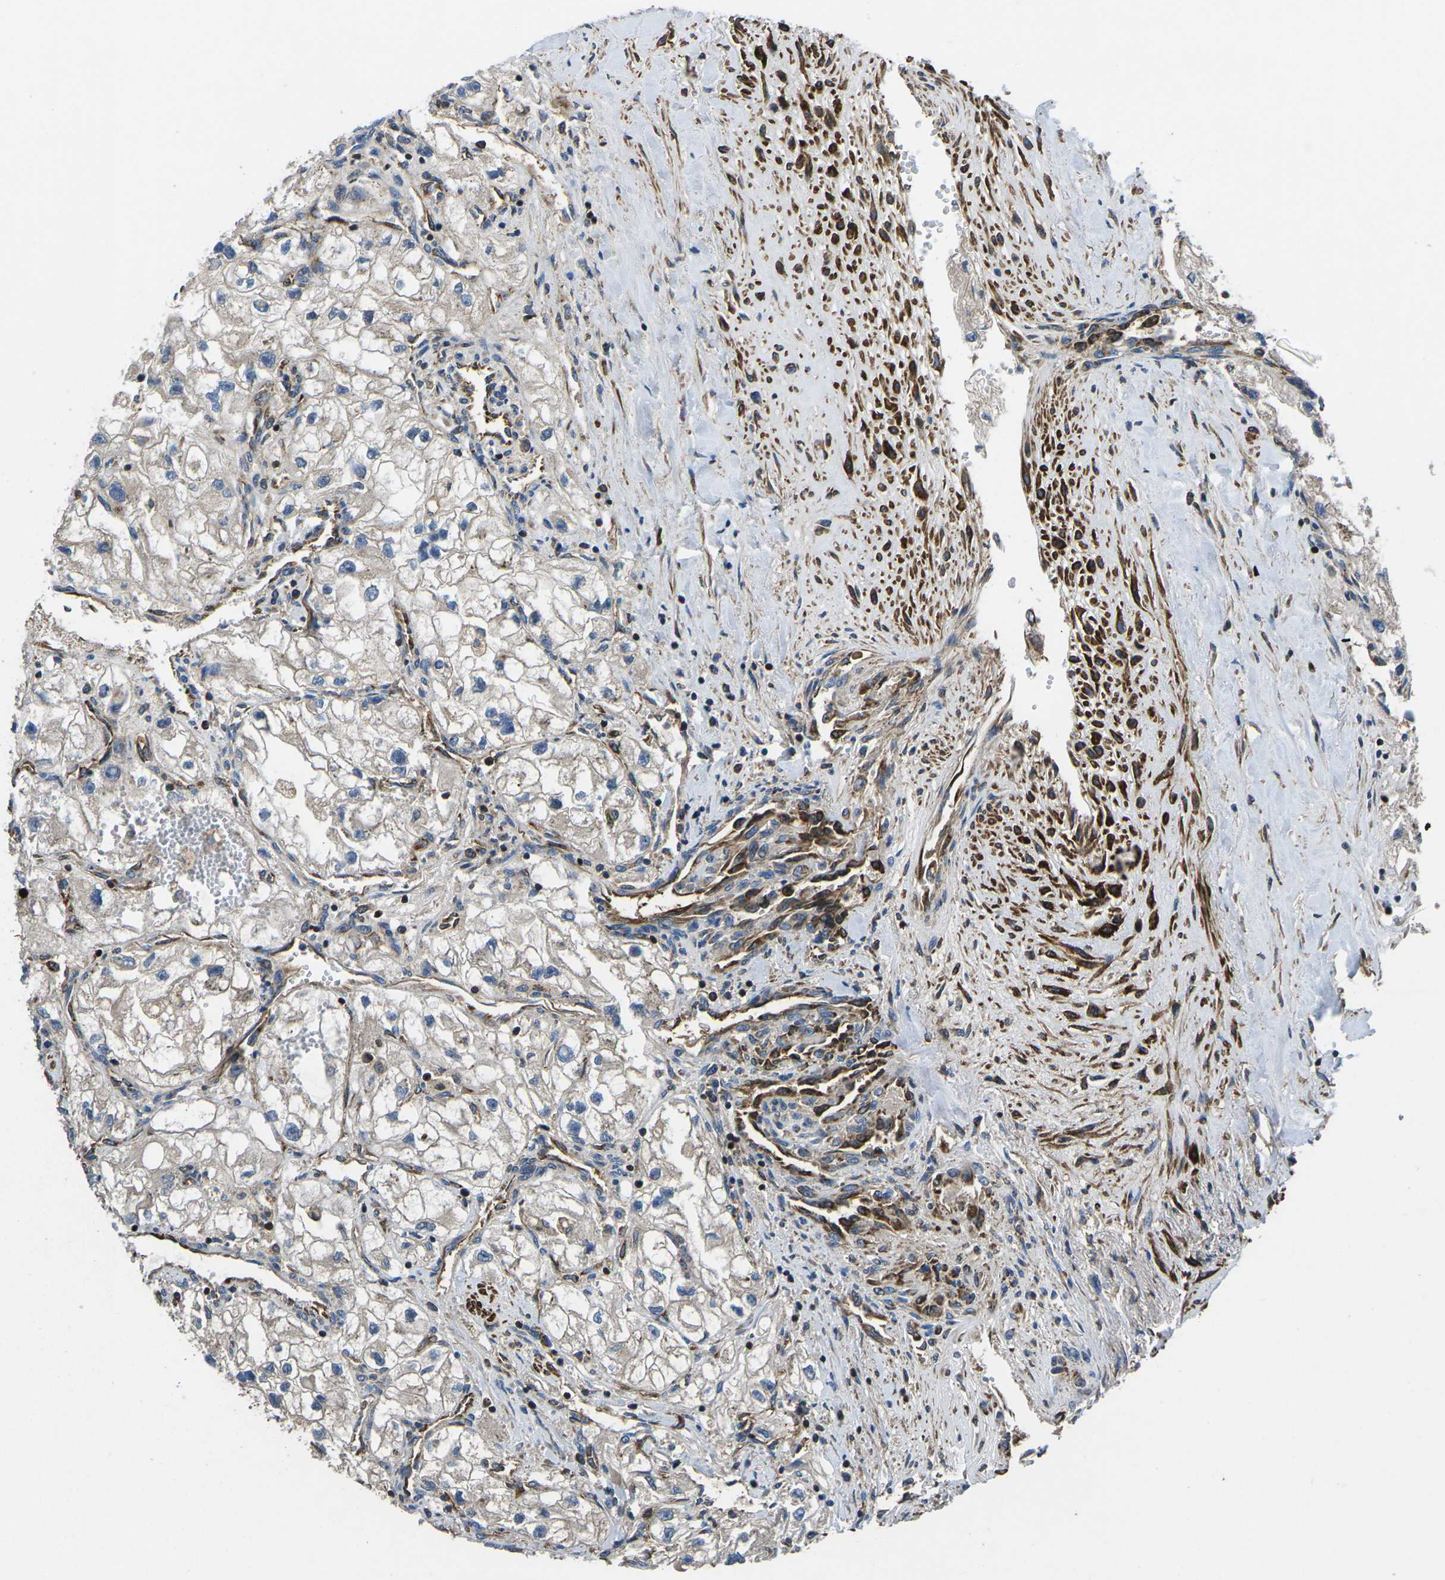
{"staining": {"intensity": "negative", "quantity": "none", "location": "none"}, "tissue": "renal cancer", "cell_type": "Tumor cells", "image_type": "cancer", "snomed": [{"axis": "morphology", "description": "Adenocarcinoma, NOS"}, {"axis": "topography", "description": "Kidney"}], "caption": "Micrograph shows no protein positivity in tumor cells of adenocarcinoma (renal) tissue.", "gene": "KCNJ15", "patient": {"sex": "female", "age": 70}}